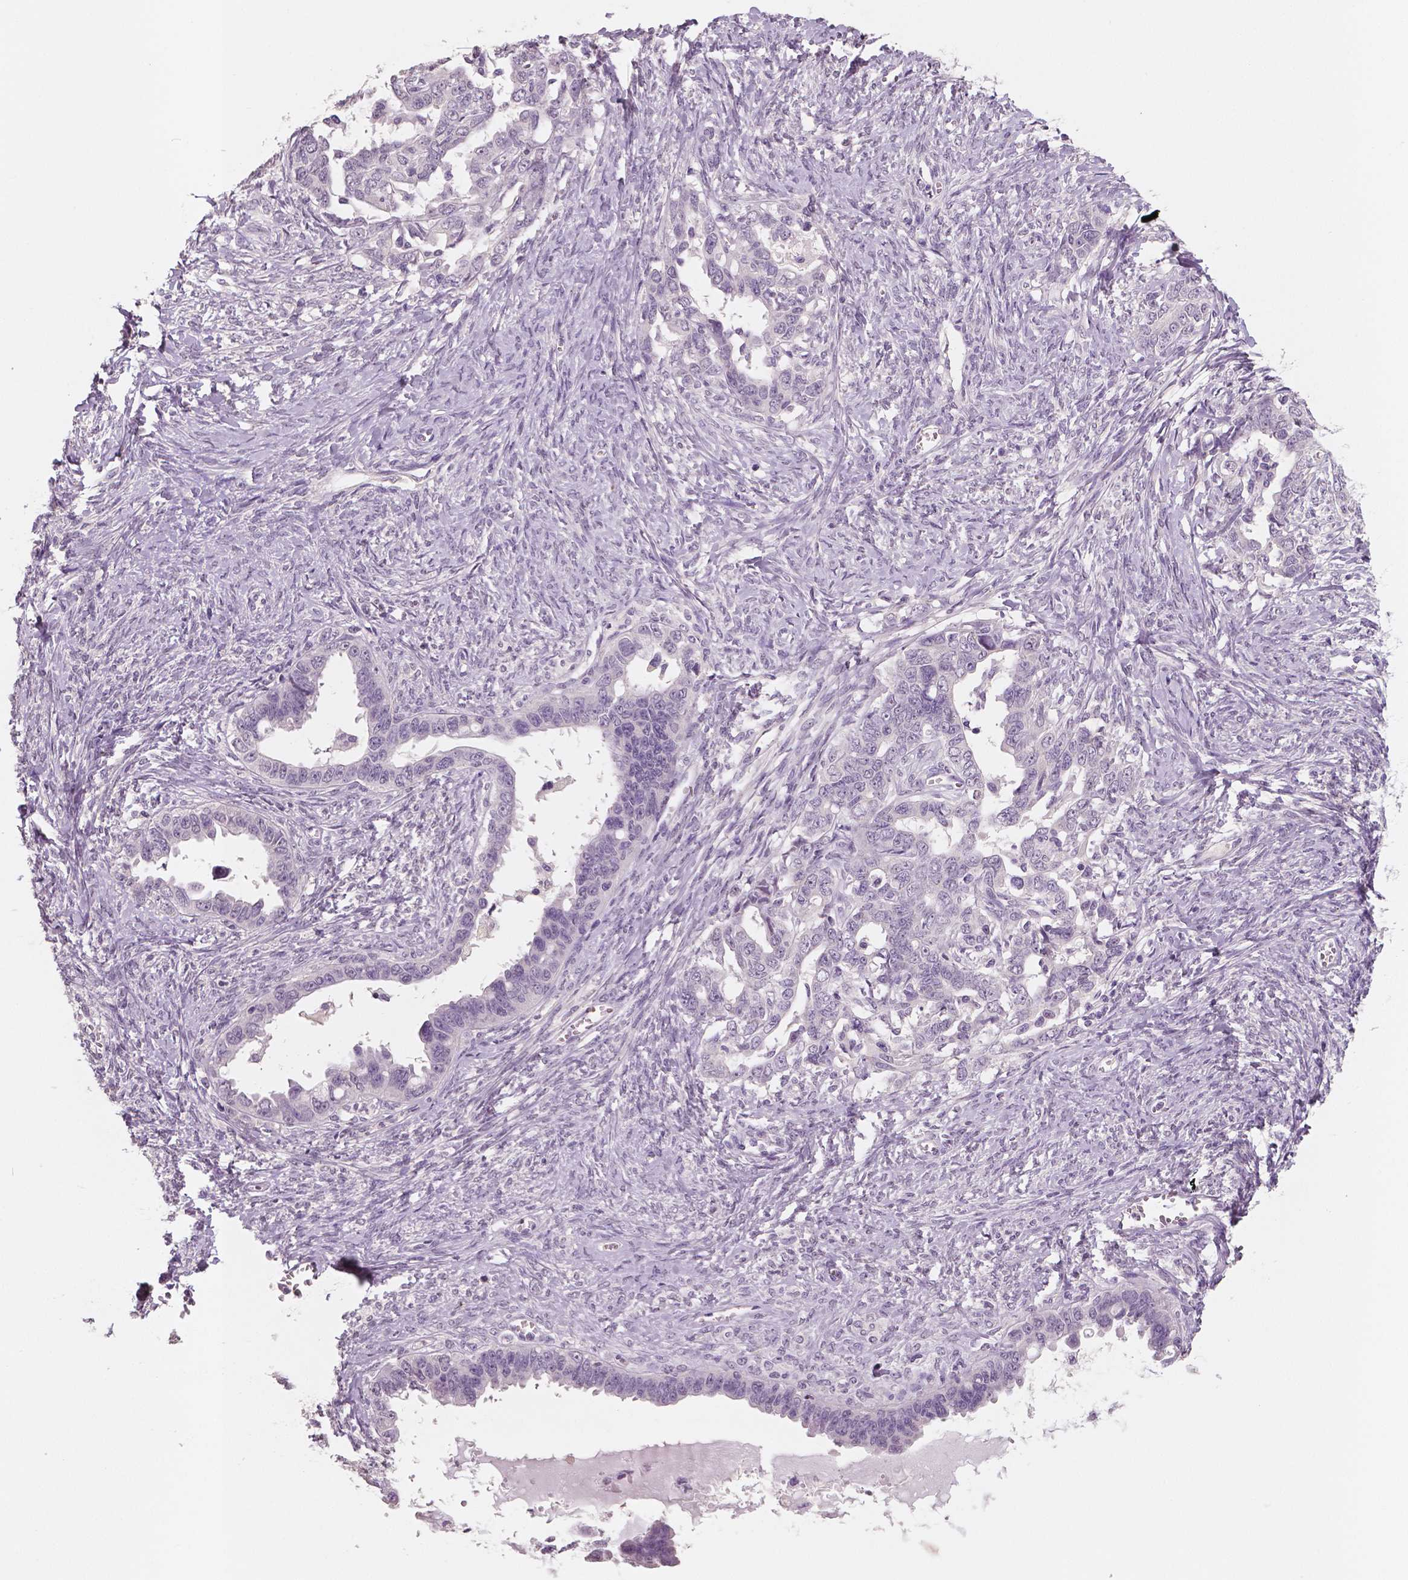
{"staining": {"intensity": "negative", "quantity": "none", "location": "none"}, "tissue": "ovarian cancer", "cell_type": "Tumor cells", "image_type": "cancer", "snomed": [{"axis": "morphology", "description": "Cystadenocarcinoma, serous, NOS"}, {"axis": "topography", "description": "Ovary"}], "caption": "This is an immunohistochemistry histopathology image of human ovarian cancer (serous cystadenocarcinoma). There is no positivity in tumor cells.", "gene": "KIT", "patient": {"sex": "female", "age": 69}}